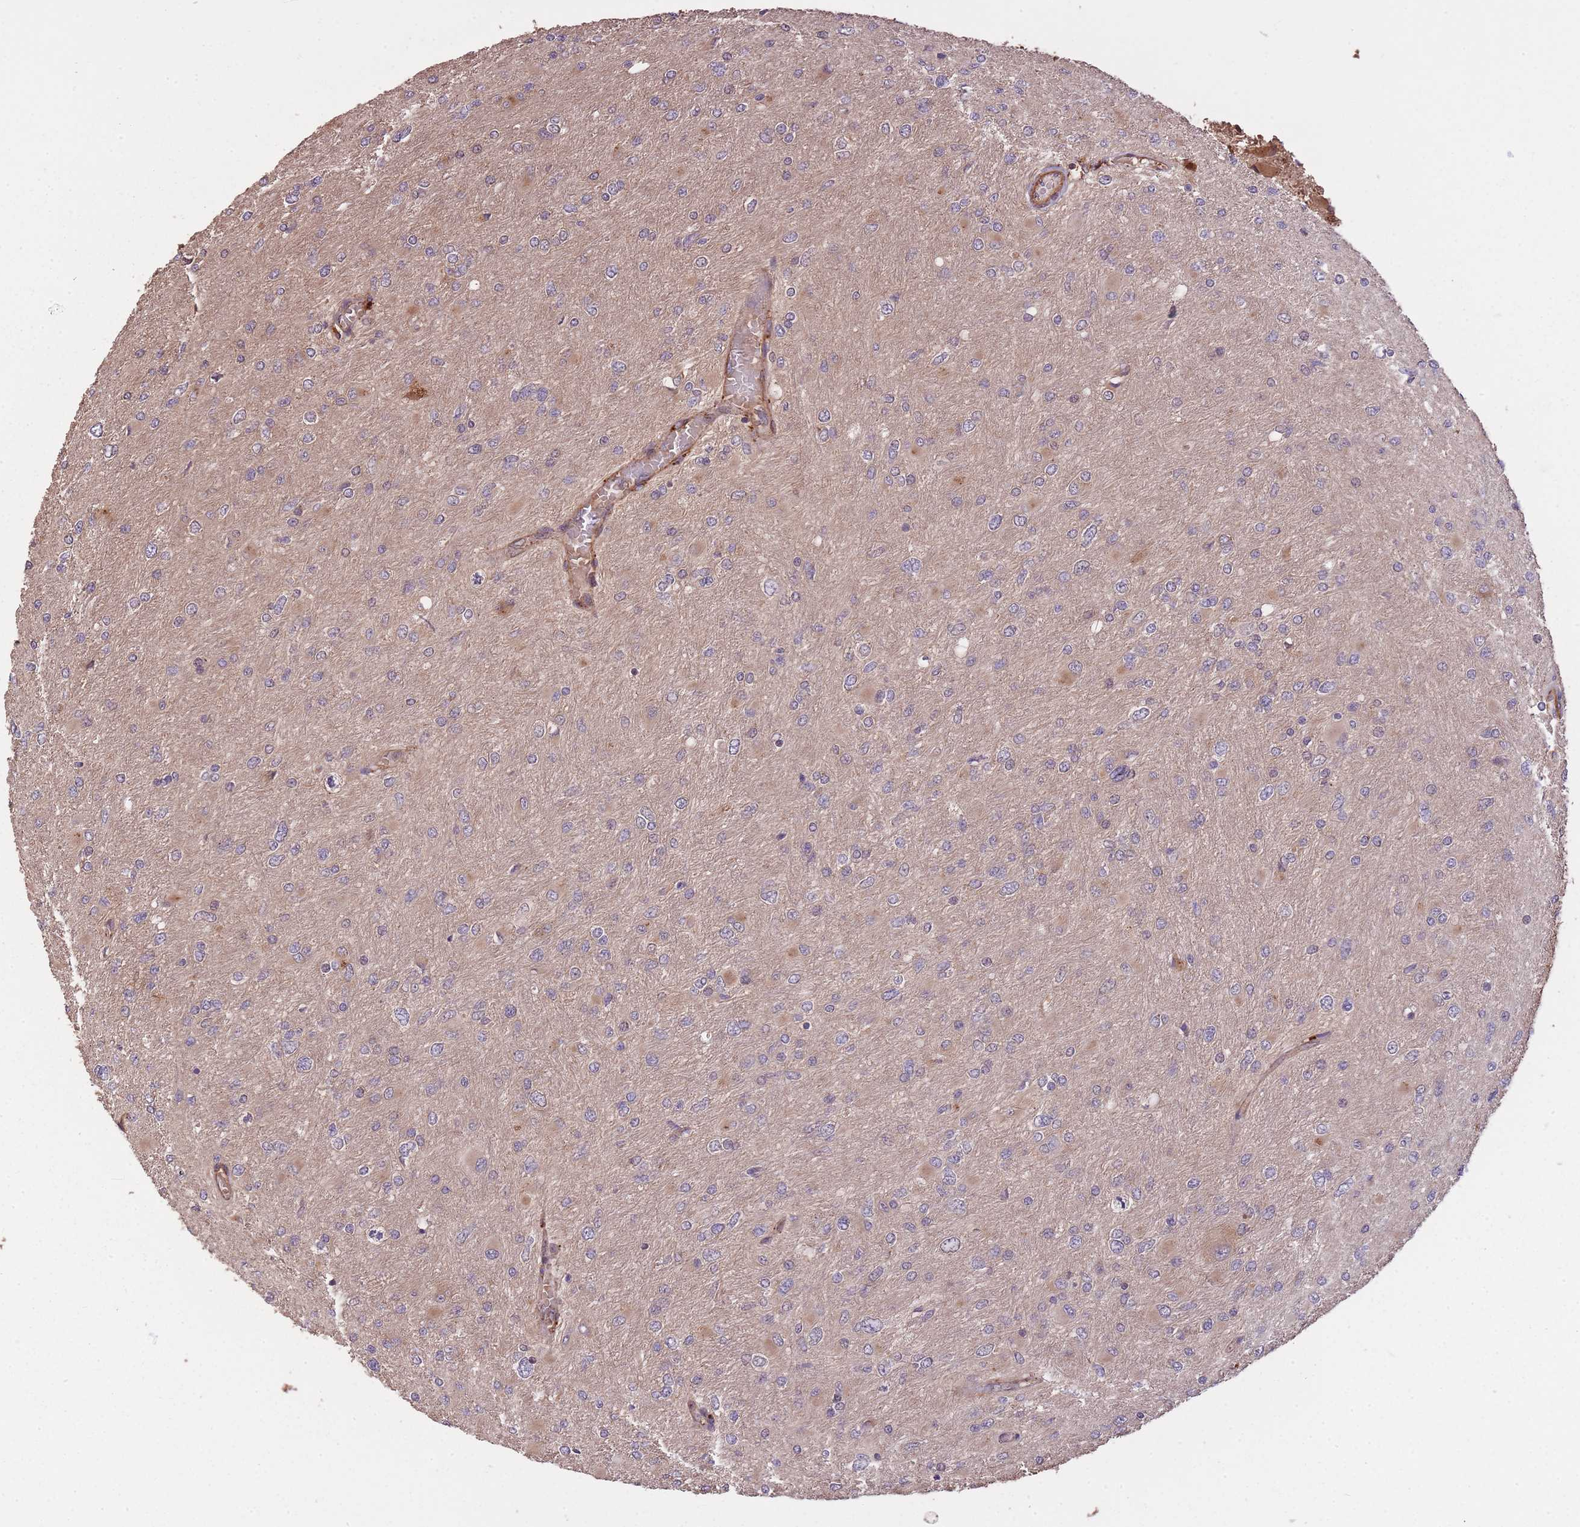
{"staining": {"intensity": "negative", "quantity": "none", "location": "none"}, "tissue": "glioma", "cell_type": "Tumor cells", "image_type": "cancer", "snomed": [{"axis": "morphology", "description": "Glioma, malignant, High grade"}, {"axis": "topography", "description": "Cerebral cortex"}], "caption": "The IHC histopathology image has no significant positivity in tumor cells of malignant high-grade glioma tissue.", "gene": "ARMH3", "patient": {"sex": "female", "age": 36}}